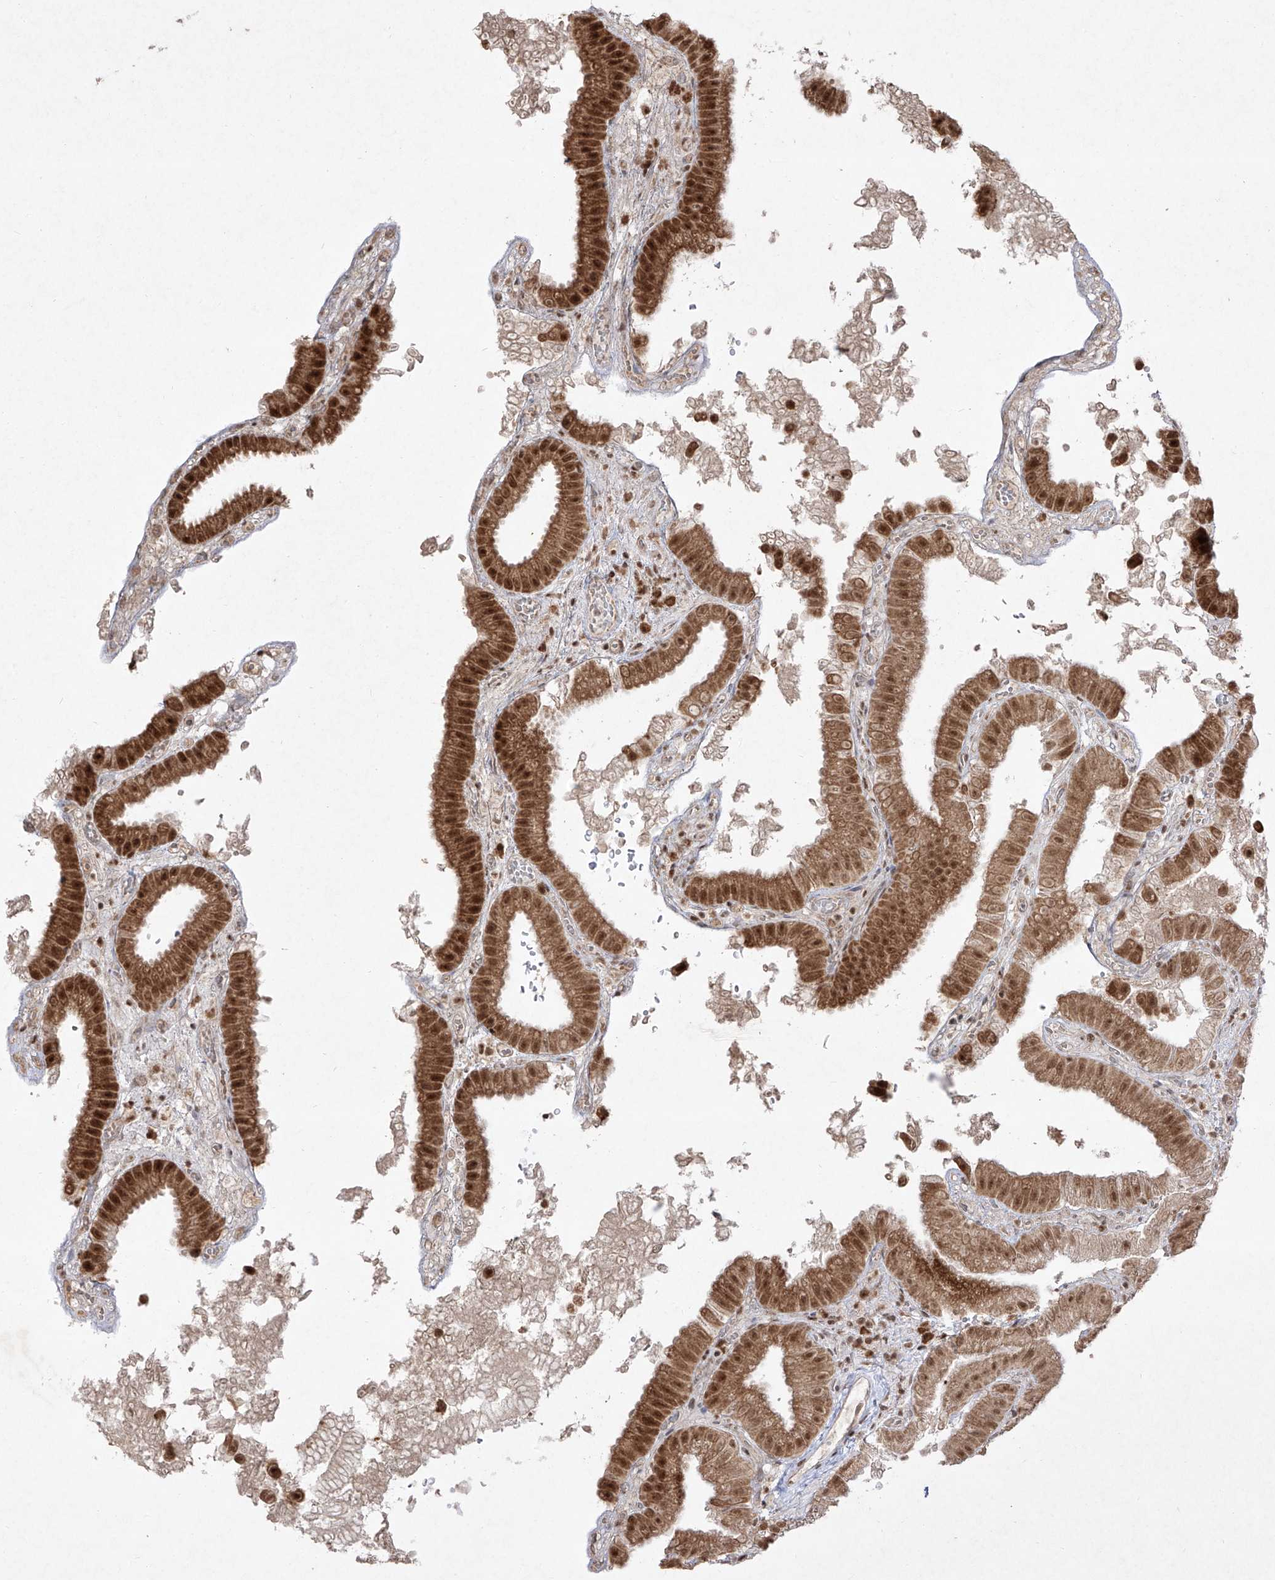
{"staining": {"intensity": "strong", "quantity": ">75%", "location": "cytoplasmic/membranous,nuclear"}, "tissue": "gallbladder", "cell_type": "Glandular cells", "image_type": "normal", "snomed": [{"axis": "morphology", "description": "Normal tissue, NOS"}, {"axis": "topography", "description": "Gallbladder"}], "caption": "IHC (DAB (3,3'-diaminobenzidine)) staining of normal gallbladder shows strong cytoplasmic/membranous,nuclear protein staining in about >75% of glandular cells.", "gene": "SNRNP27", "patient": {"sex": "female", "age": 30}}